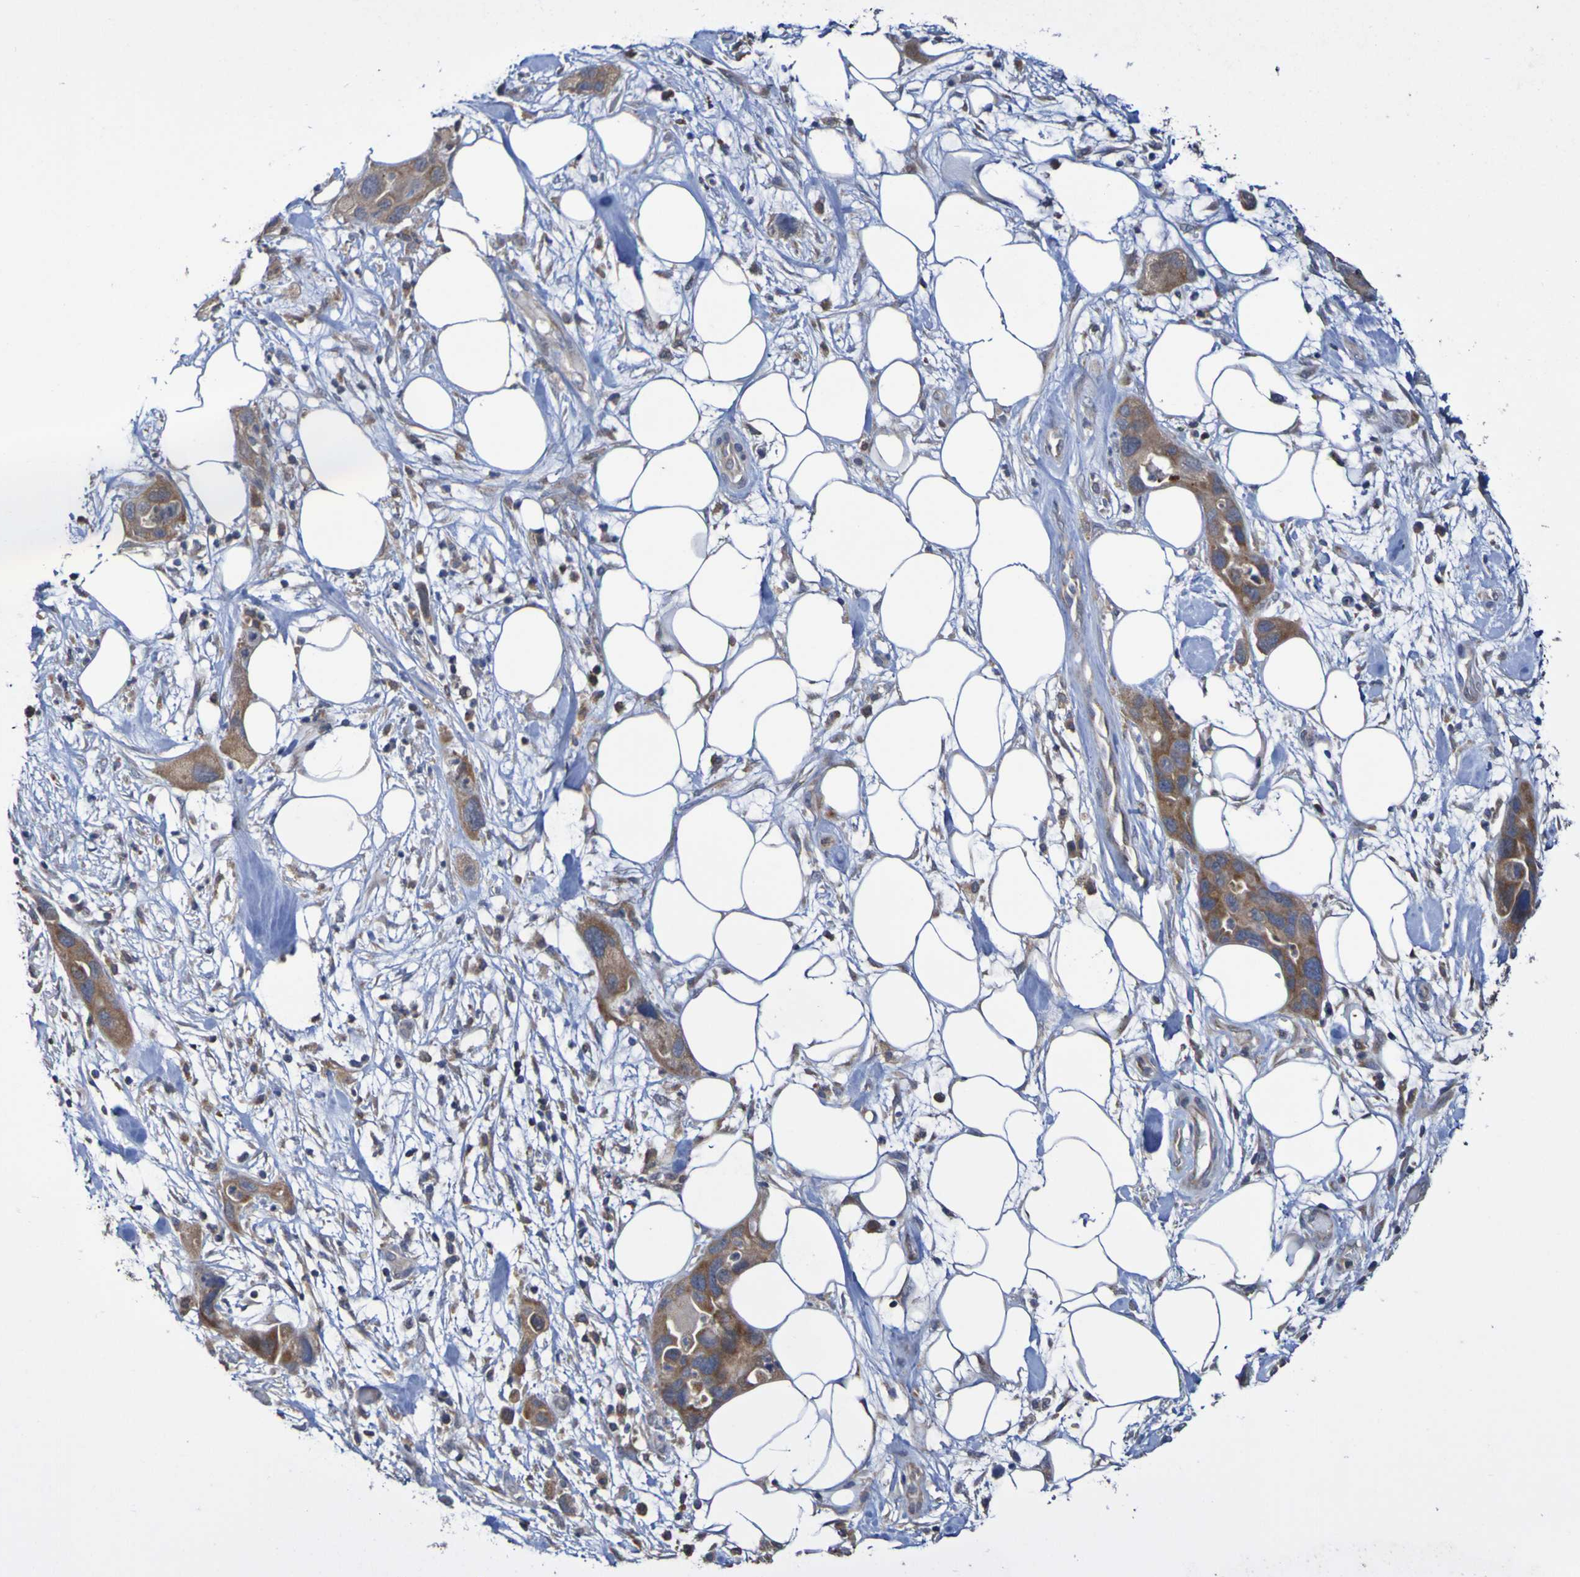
{"staining": {"intensity": "moderate", "quantity": ">75%", "location": "cytoplasmic/membranous"}, "tissue": "pancreatic cancer", "cell_type": "Tumor cells", "image_type": "cancer", "snomed": [{"axis": "morphology", "description": "Adenocarcinoma, NOS"}, {"axis": "topography", "description": "Pancreas"}], "caption": "Protein expression analysis of human pancreatic cancer reveals moderate cytoplasmic/membranous staining in about >75% of tumor cells. (Stains: DAB (3,3'-diaminobenzidine) in brown, nuclei in blue, Microscopy: brightfield microscopy at high magnification).", "gene": "C3orf18", "patient": {"sex": "female", "age": 71}}